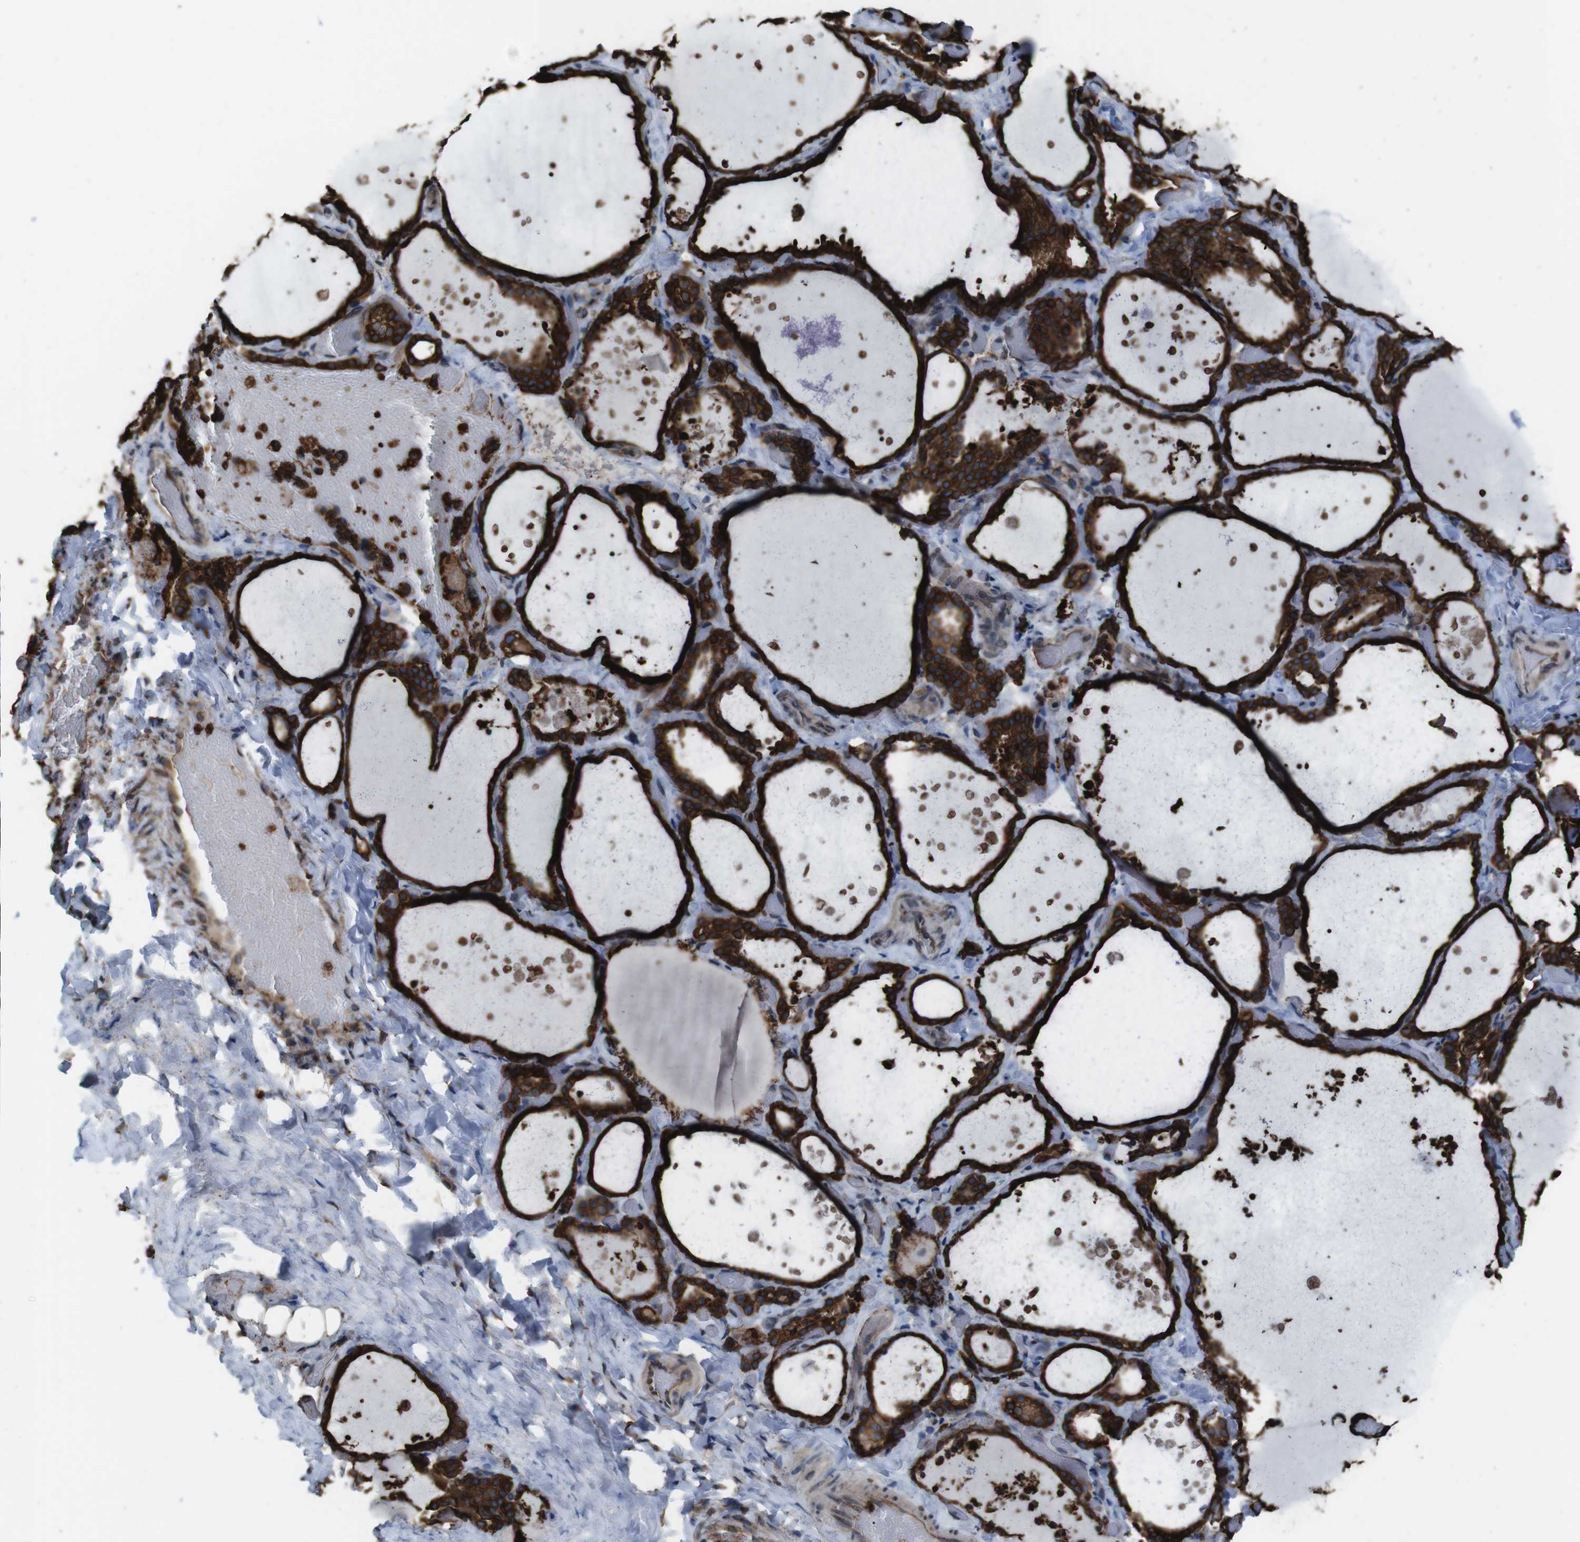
{"staining": {"intensity": "strong", "quantity": ">75%", "location": "cytoplasmic/membranous"}, "tissue": "thyroid gland", "cell_type": "Glandular cells", "image_type": "normal", "snomed": [{"axis": "morphology", "description": "Normal tissue, NOS"}, {"axis": "topography", "description": "Thyroid gland"}], "caption": "Strong cytoplasmic/membranous staining is present in approximately >75% of glandular cells in unremarkable thyroid gland. Immunohistochemistry (ihc) stains the protein in brown and the nuclei are stained blue.", "gene": "APMAP", "patient": {"sex": "female", "age": 44}}